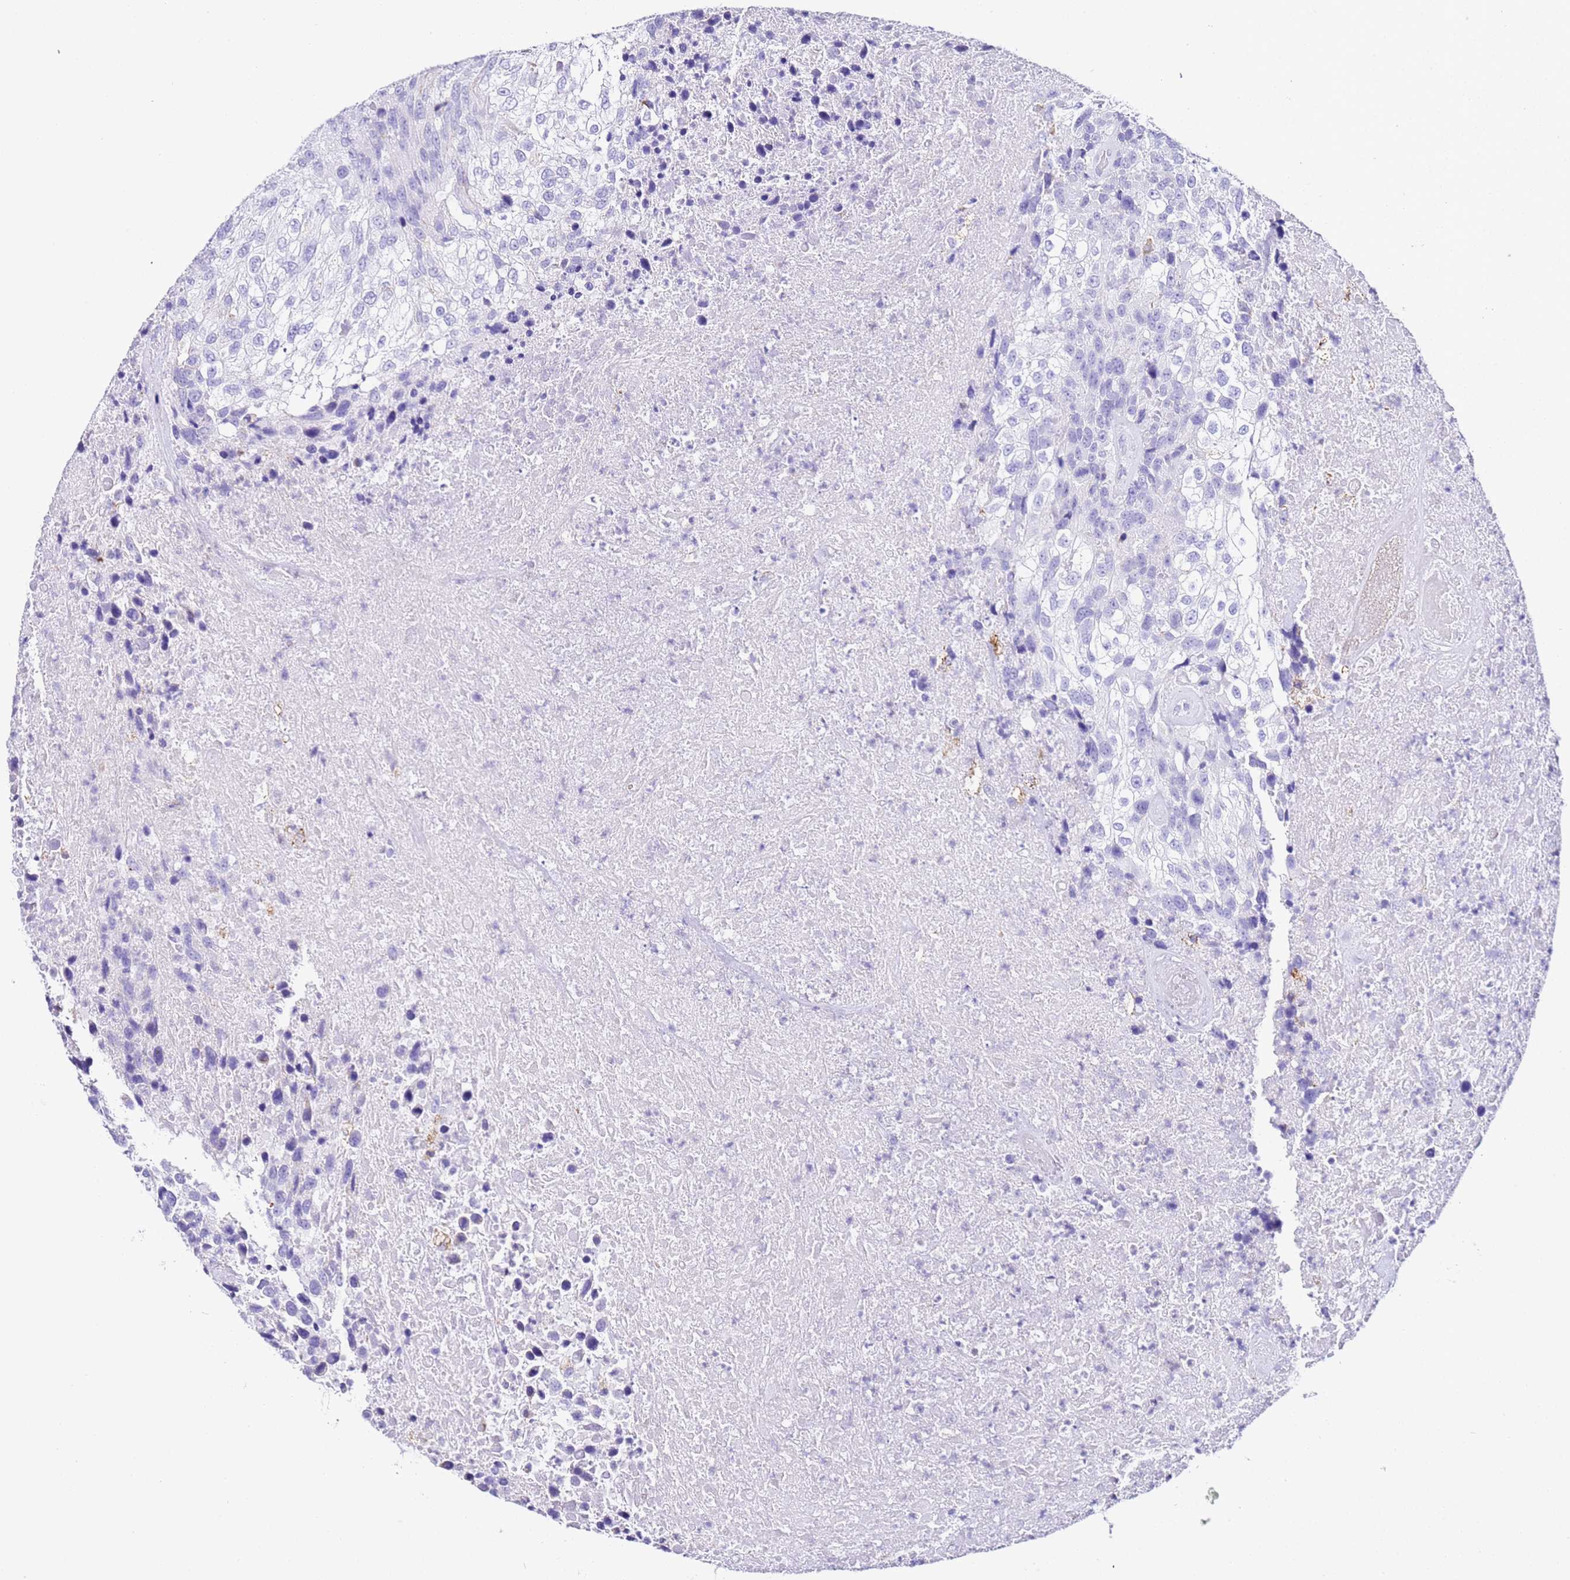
{"staining": {"intensity": "negative", "quantity": "none", "location": "none"}, "tissue": "urothelial cancer", "cell_type": "Tumor cells", "image_type": "cancer", "snomed": [{"axis": "morphology", "description": "Urothelial carcinoma, High grade"}, {"axis": "topography", "description": "Urinary bladder"}], "caption": "A micrograph of human urothelial cancer is negative for staining in tumor cells.", "gene": "PTBP2", "patient": {"sex": "female", "age": 70}}